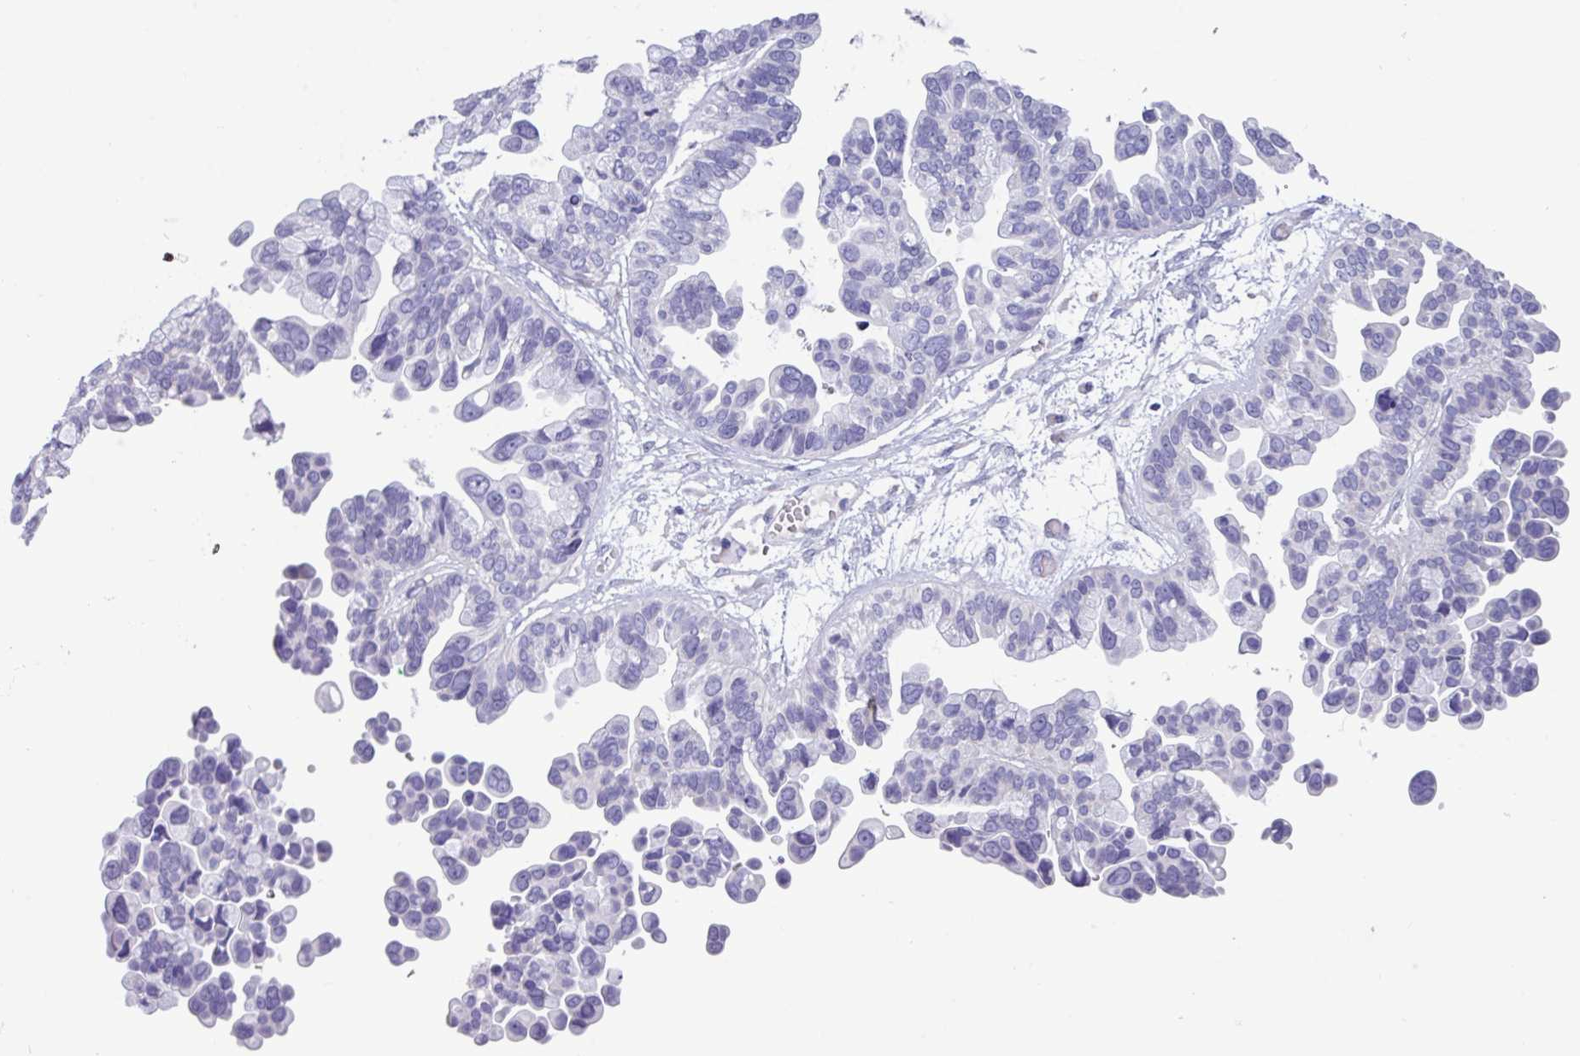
{"staining": {"intensity": "negative", "quantity": "none", "location": "none"}, "tissue": "ovarian cancer", "cell_type": "Tumor cells", "image_type": "cancer", "snomed": [{"axis": "morphology", "description": "Cystadenocarcinoma, serous, NOS"}, {"axis": "topography", "description": "Ovary"}], "caption": "Micrograph shows no significant protein expression in tumor cells of ovarian serous cystadenocarcinoma.", "gene": "STIMATE", "patient": {"sex": "female", "age": 56}}